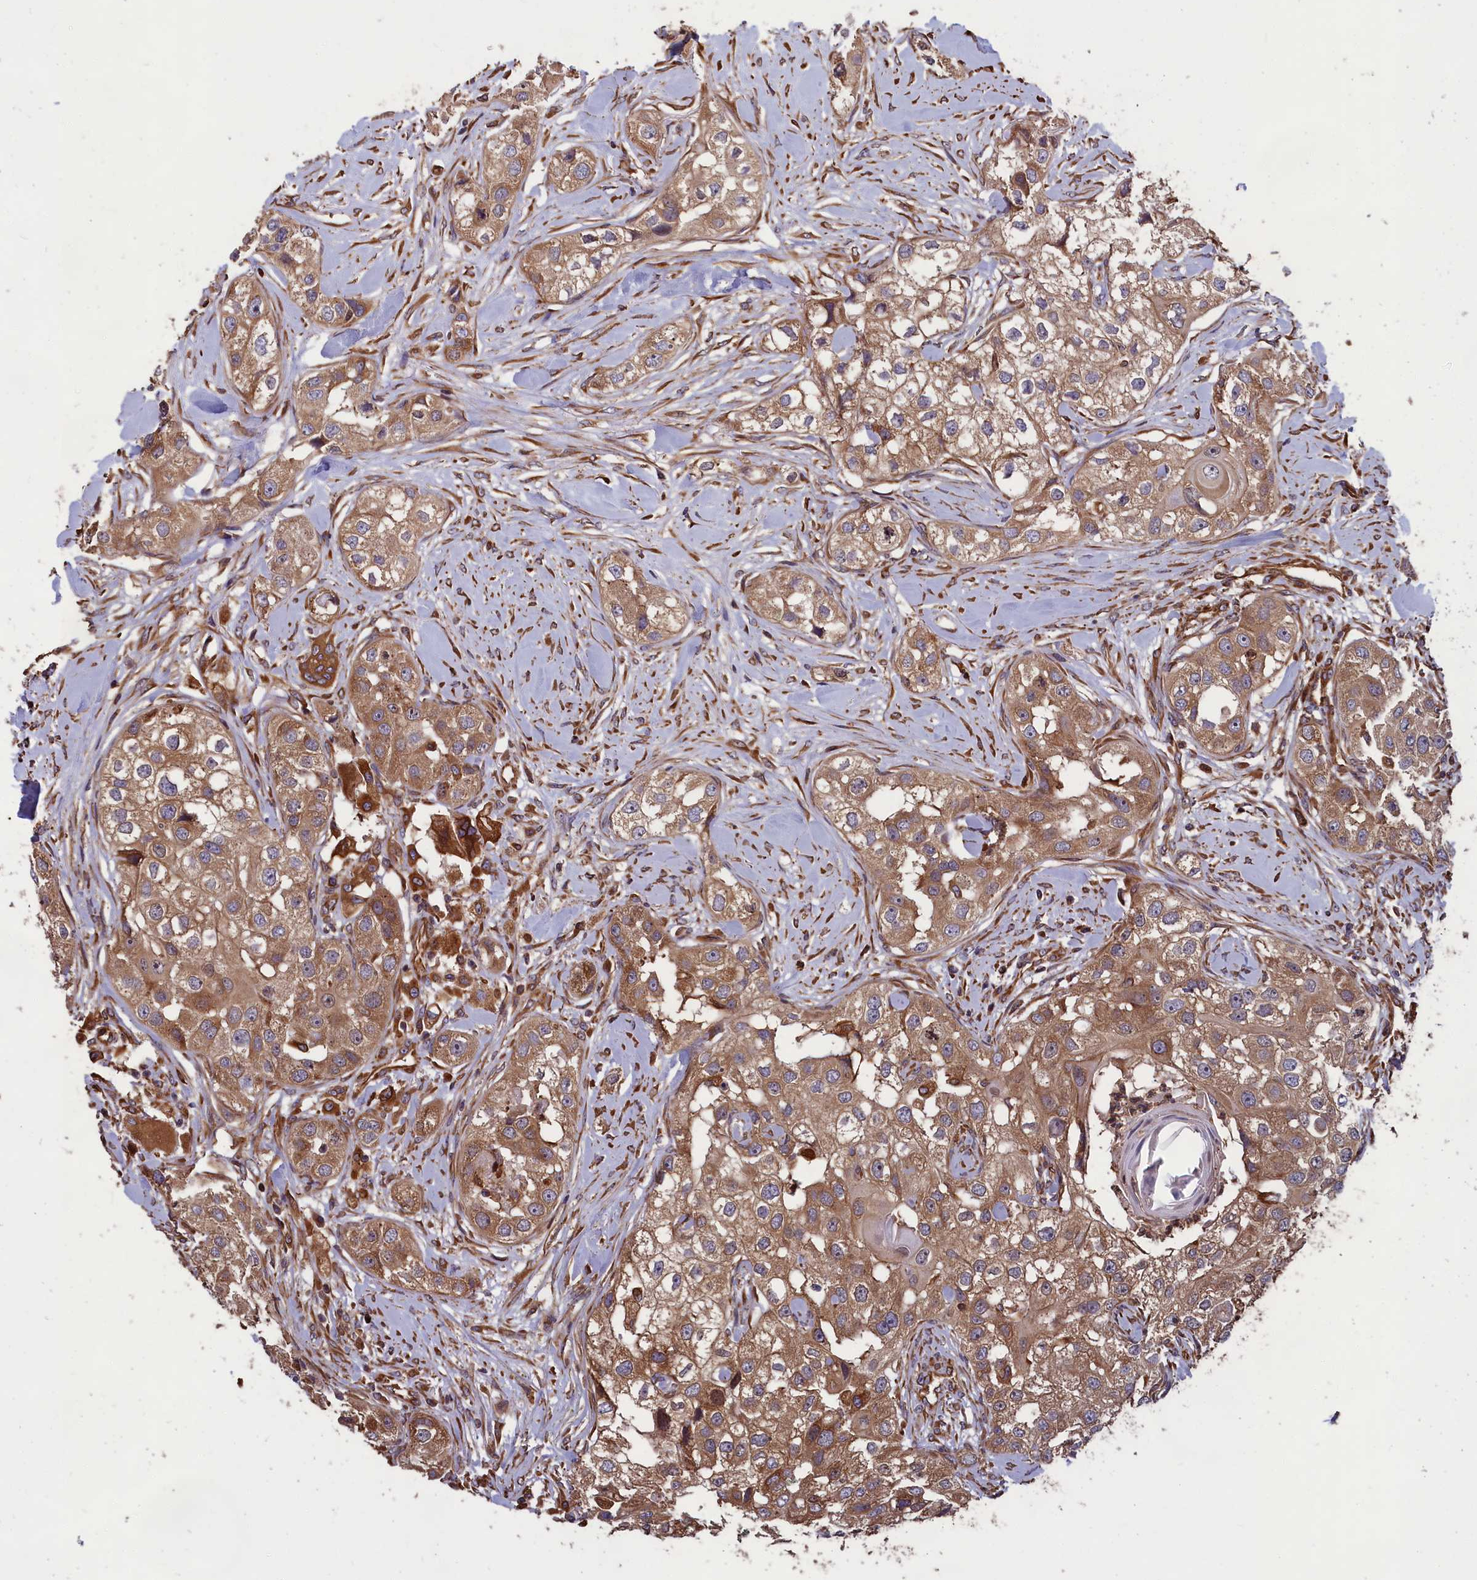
{"staining": {"intensity": "moderate", "quantity": ">75%", "location": "cytoplasmic/membranous"}, "tissue": "head and neck cancer", "cell_type": "Tumor cells", "image_type": "cancer", "snomed": [{"axis": "morphology", "description": "Normal tissue, NOS"}, {"axis": "morphology", "description": "Squamous cell carcinoma, NOS"}, {"axis": "topography", "description": "Skeletal muscle"}, {"axis": "topography", "description": "Head-Neck"}], "caption": "Head and neck cancer was stained to show a protein in brown. There is medium levels of moderate cytoplasmic/membranous staining in approximately >75% of tumor cells.", "gene": "CCDC124", "patient": {"sex": "male", "age": 51}}